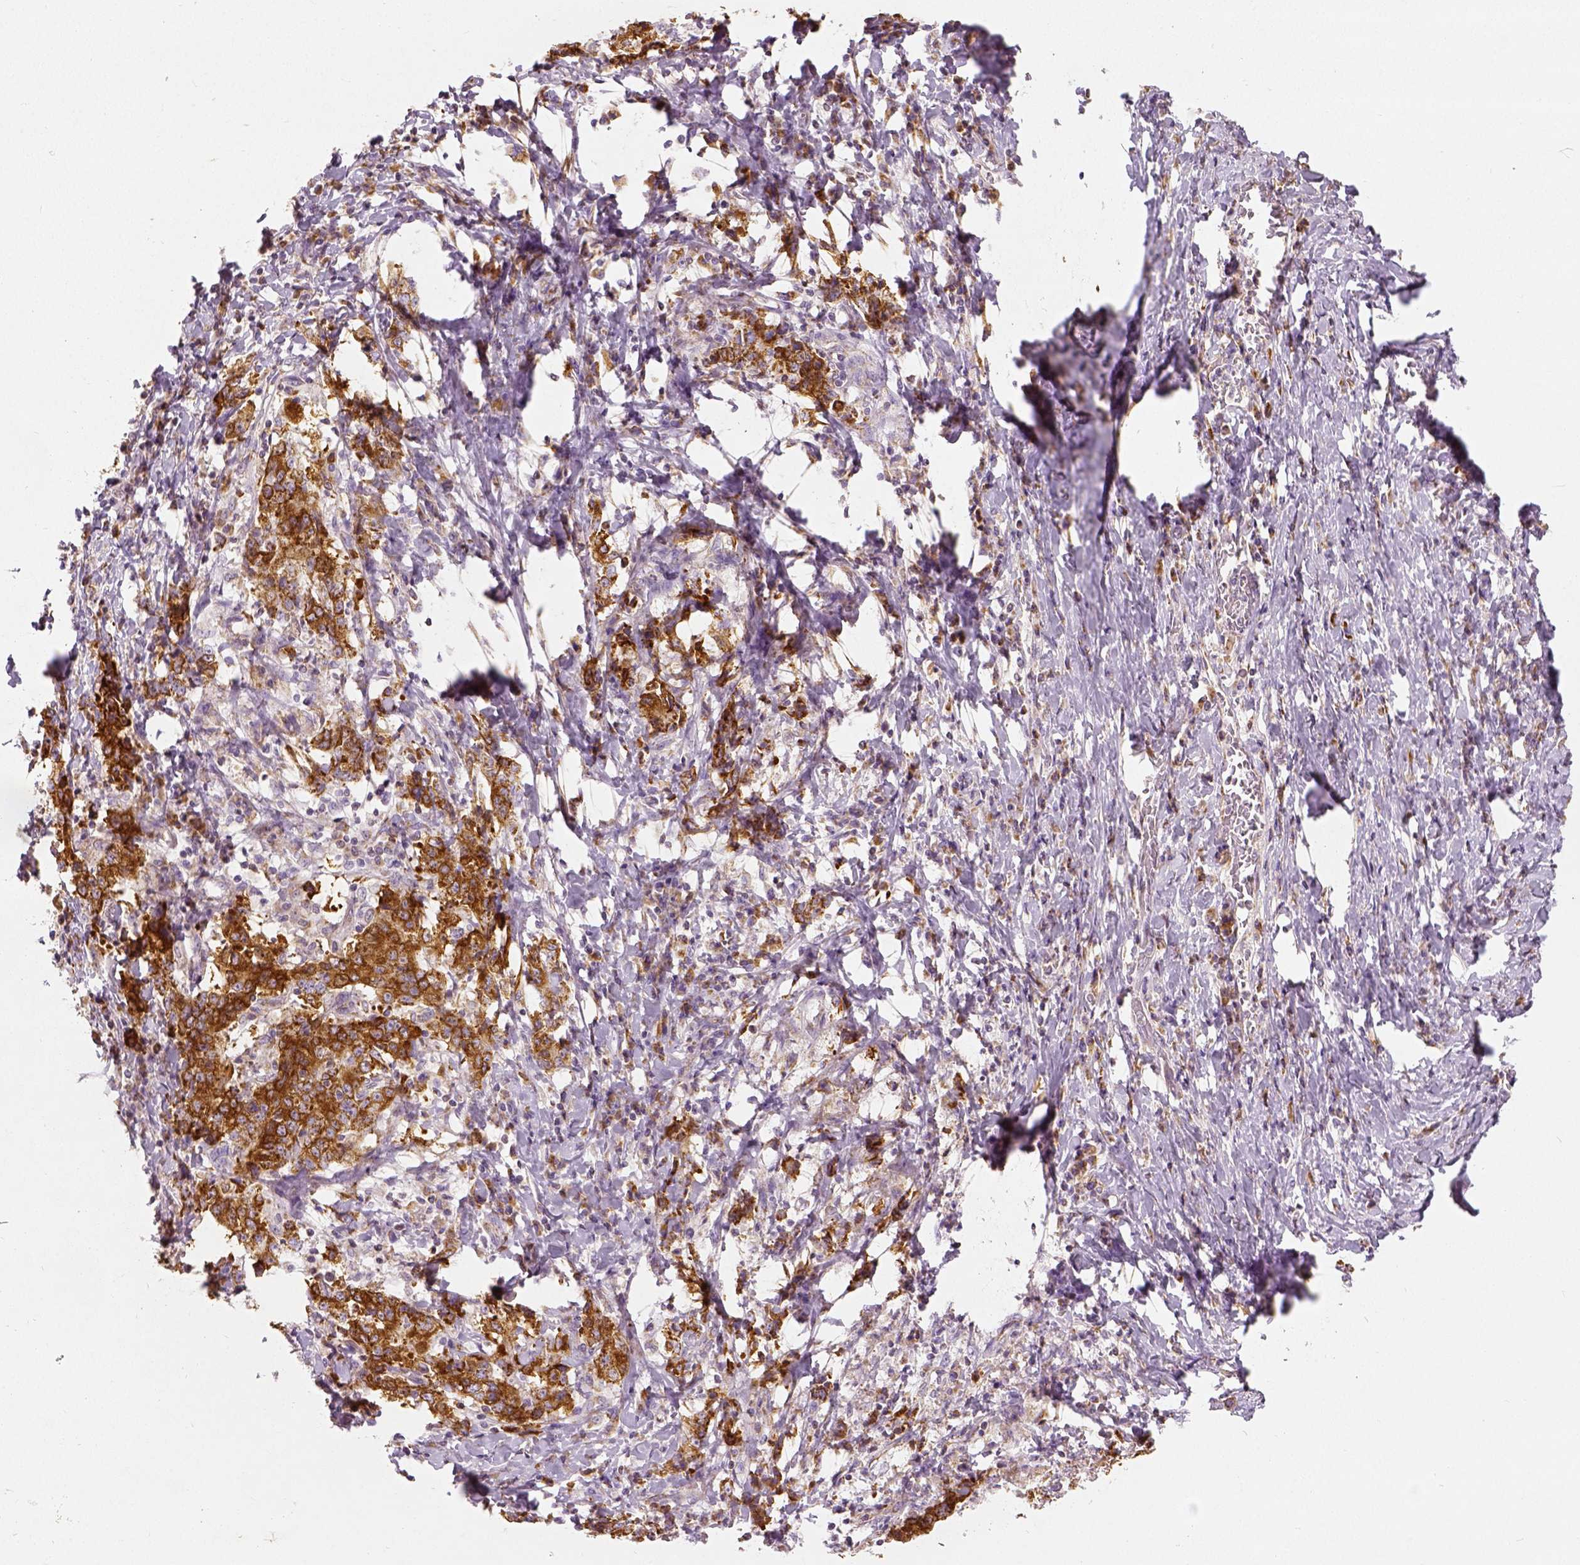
{"staining": {"intensity": "moderate", "quantity": ">75%", "location": "cytoplasmic/membranous"}, "tissue": "stomach cancer", "cell_type": "Tumor cells", "image_type": "cancer", "snomed": [{"axis": "morphology", "description": "Normal tissue, NOS"}, {"axis": "morphology", "description": "Adenocarcinoma, NOS"}, {"axis": "topography", "description": "Stomach, upper"}, {"axis": "topography", "description": "Stomach"}], "caption": "High-magnification brightfield microscopy of stomach cancer (adenocarcinoma) stained with DAB (brown) and counterstained with hematoxylin (blue). tumor cells exhibit moderate cytoplasmic/membranous staining is identified in approximately>75% of cells.", "gene": "PGAM5", "patient": {"sex": "male", "age": 59}}